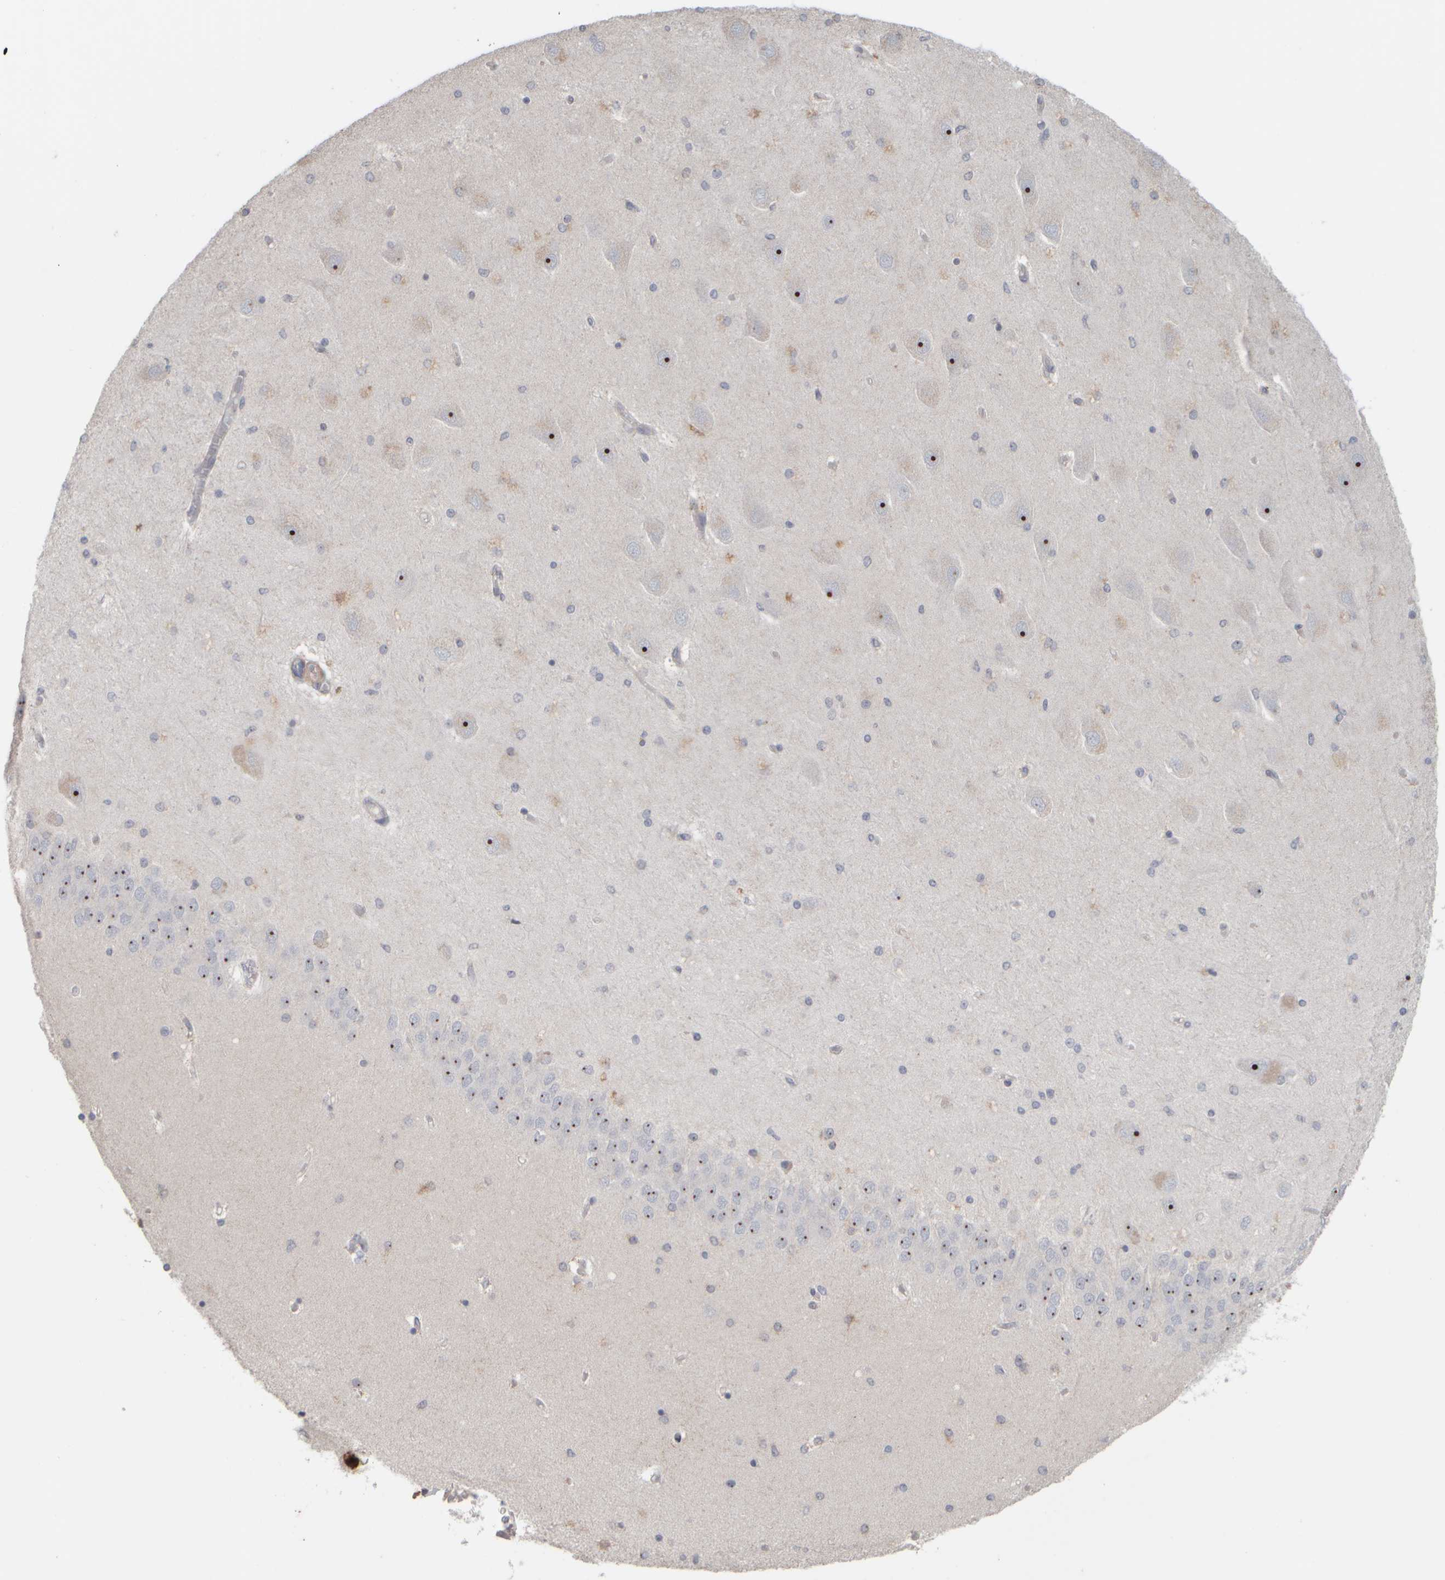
{"staining": {"intensity": "negative", "quantity": "none", "location": "none"}, "tissue": "hippocampus", "cell_type": "Glial cells", "image_type": "normal", "snomed": [{"axis": "morphology", "description": "Normal tissue, NOS"}, {"axis": "topography", "description": "Hippocampus"}], "caption": "Protein analysis of benign hippocampus displays no significant expression in glial cells. (Immunohistochemistry (ihc), brightfield microscopy, high magnification).", "gene": "DCXR", "patient": {"sex": "female", "age": 54}}